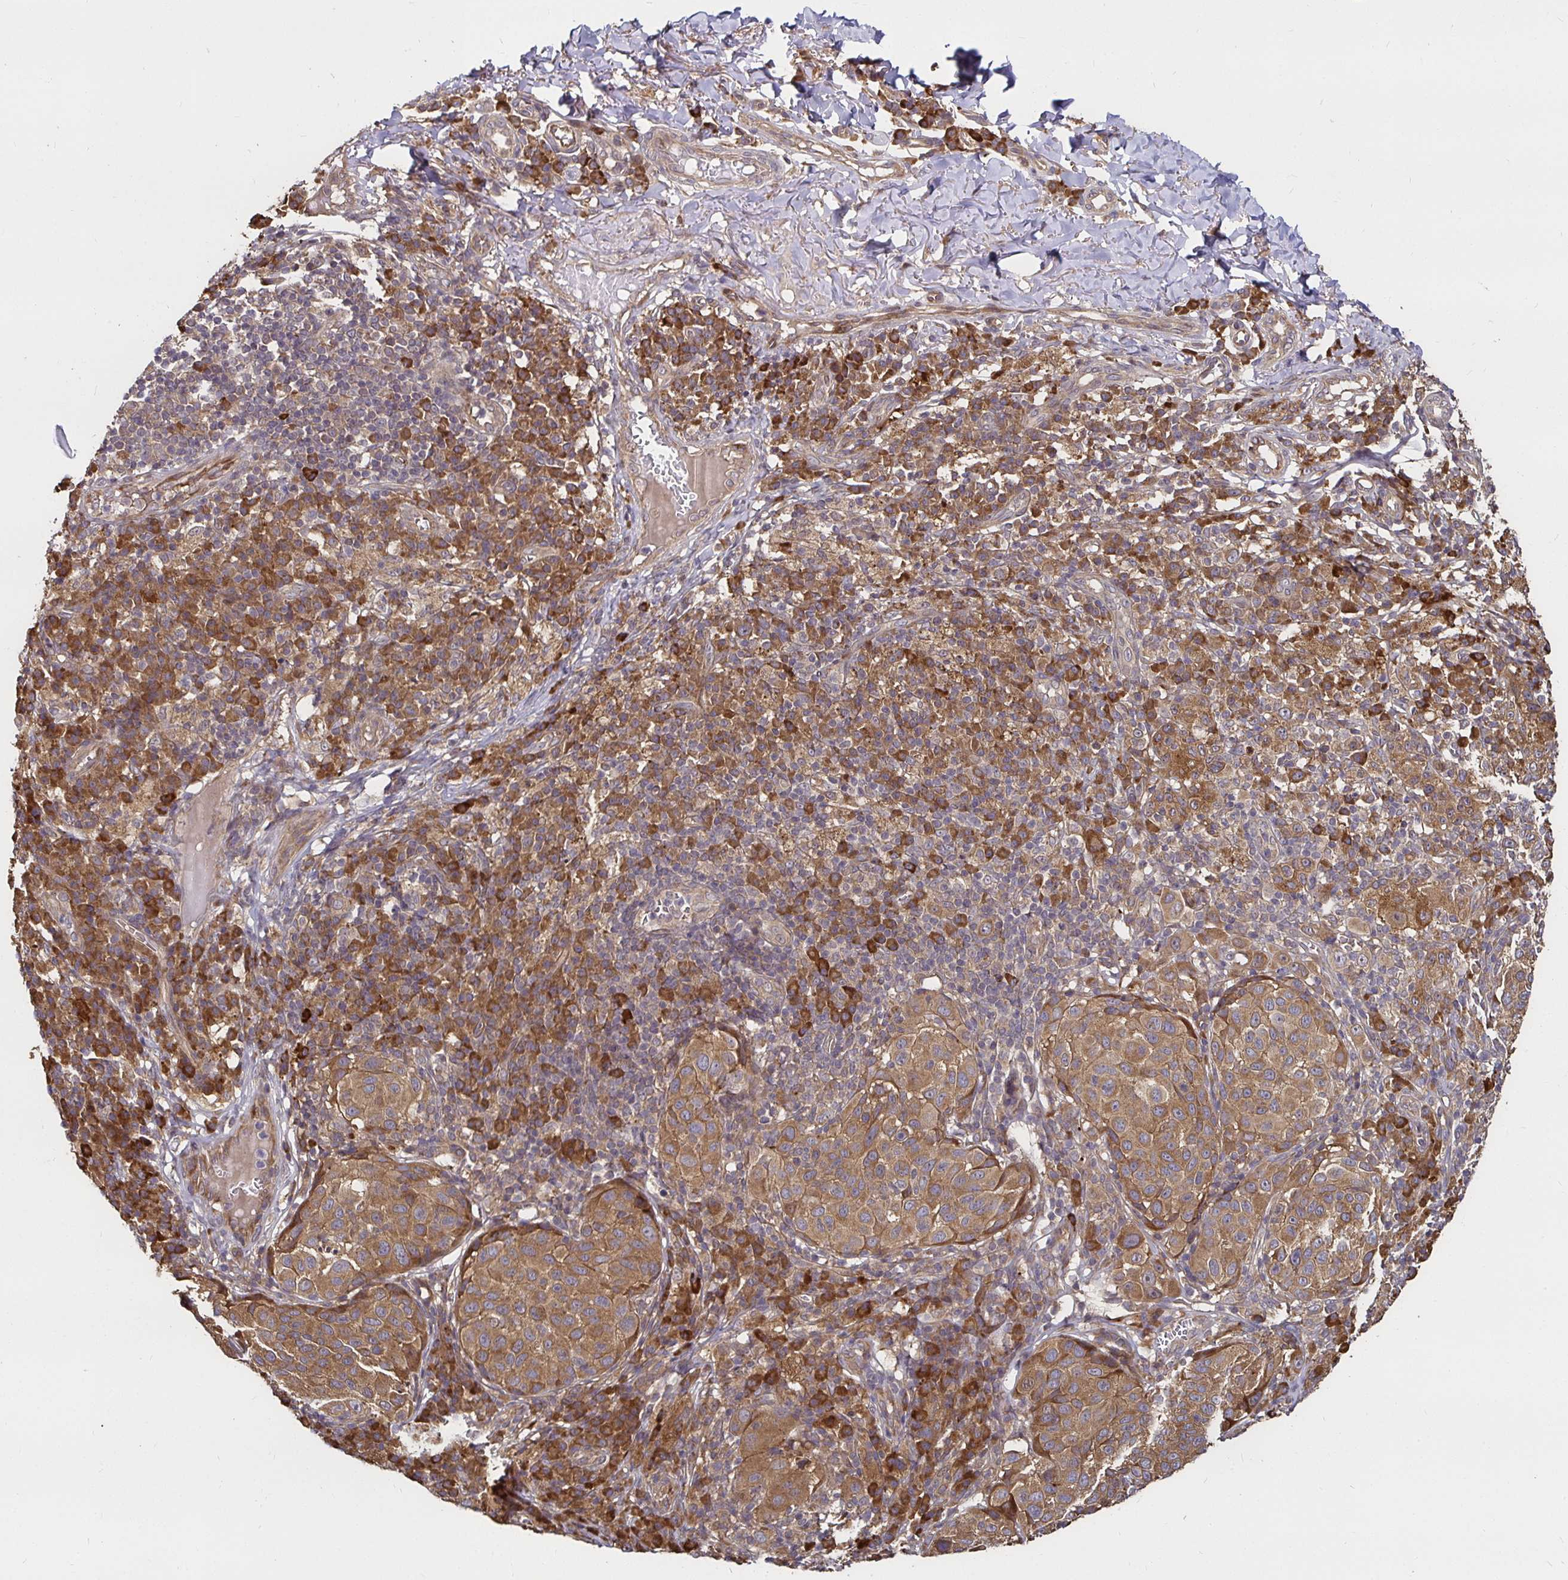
{"staining": {"intensity": "moderate", "quantity": ">75%", "location": "cytoplasmic/membranous"}, "tissue": "melanoma", "cell_type": "Tumor cells", "image_type": "cancer", "snomed": [{"axis": "morphology", "description": "Malignant melanoma, NOS"}, {"axis": "topography", "description": "Skin"}], "caption": "Immunohistochemistry photomicrograph of melanoma stained for a protein (brown), which demonstrates medium levels of moderate cytoplasmic/membranous positivity in approximately >75% of tumor cells.", "gene": "MLST8", "patient": {"sex": "male", "age": 38}}